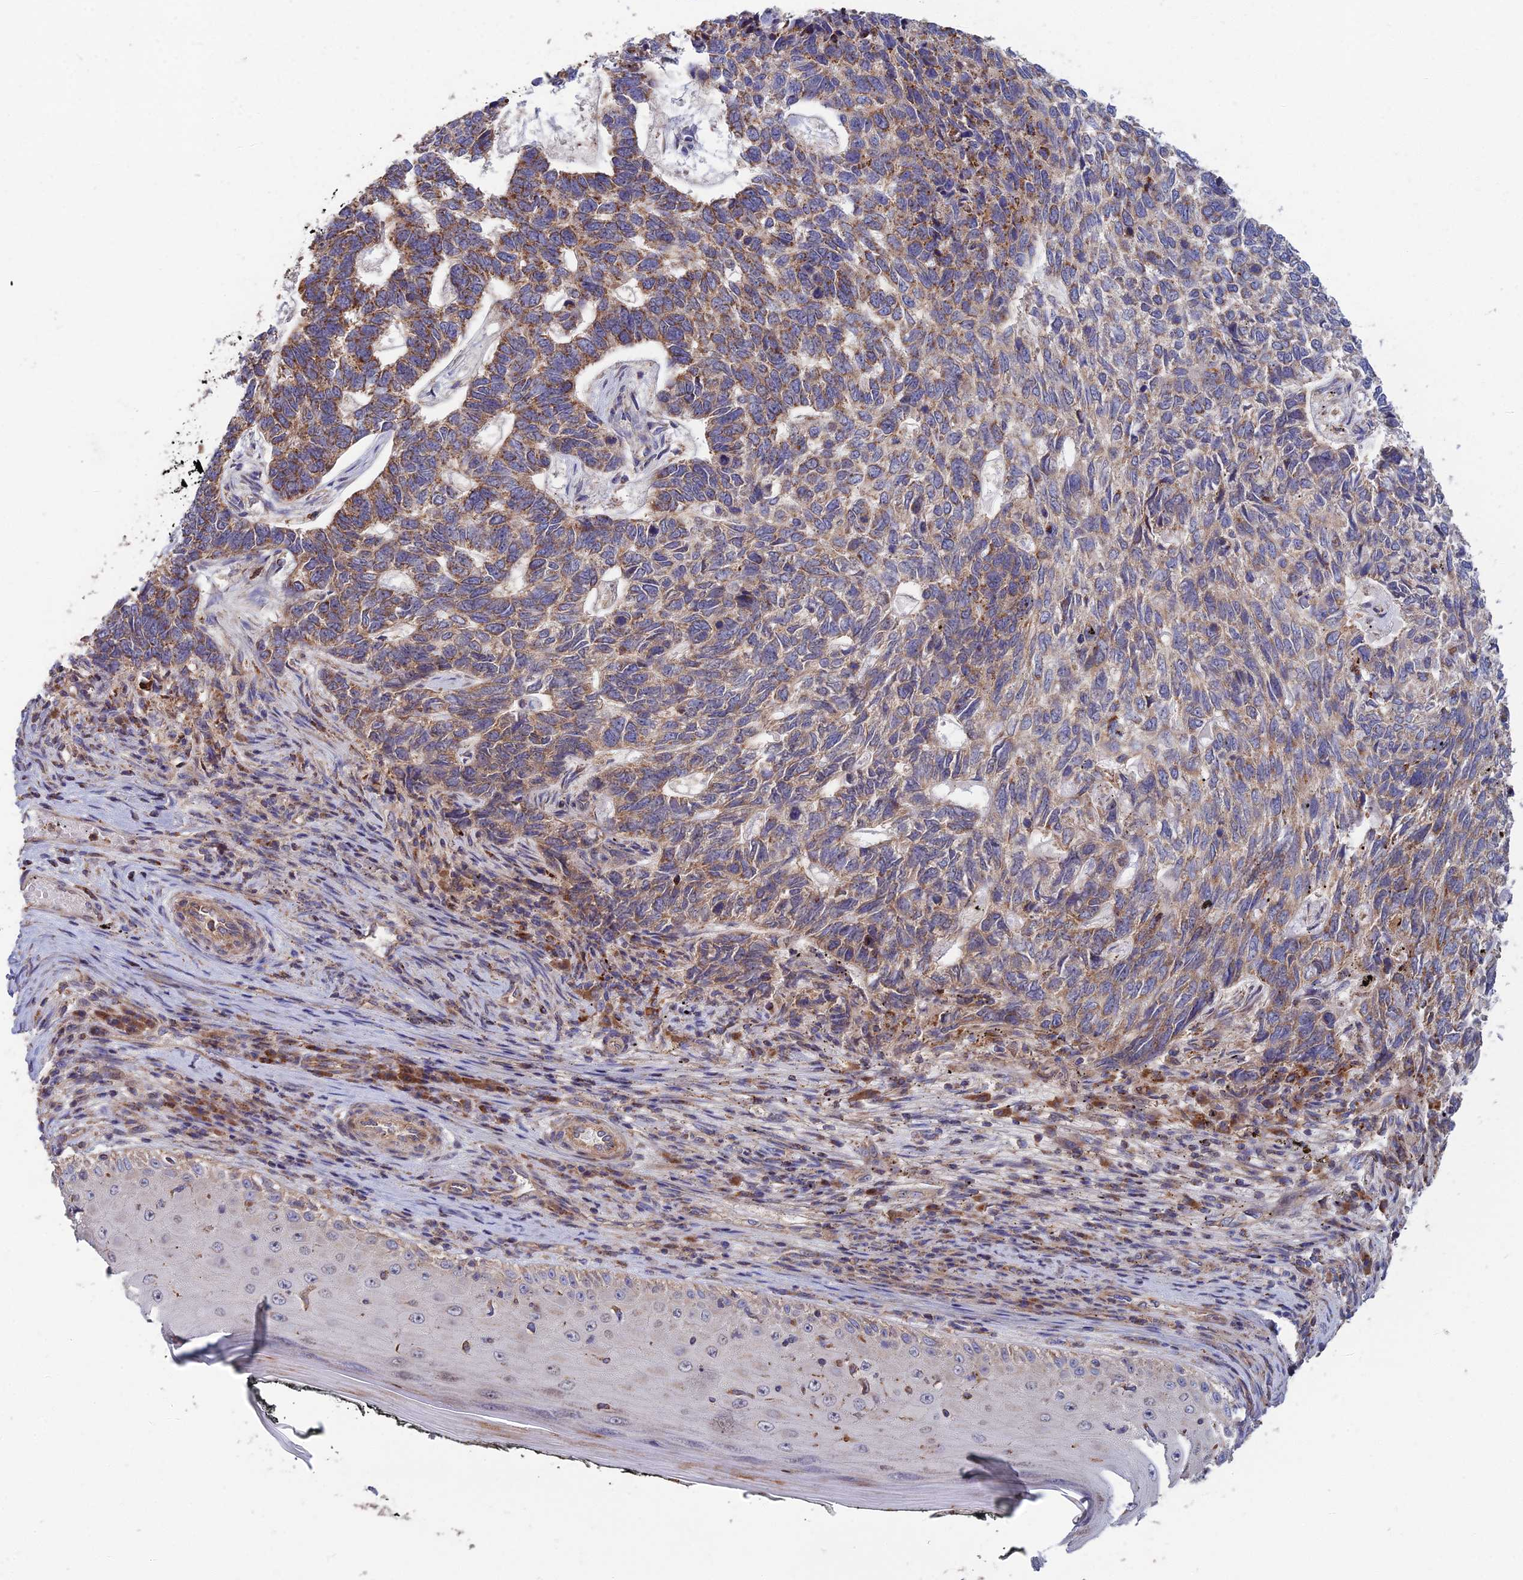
{"staining": {"intensity": "moderate", "quantity": "25%-75%", "location": "cytoplasmic/membranous"}, "tissue": "skin cancer", "cell_type": "Tumor cells", "image_type": "cancer", "snomed": [{"axis": "morphology", "description": "Basal cell carcinoma"}, {"axis": "topography", "description": "Skin"}], "caption": "Immunohistochemical staining of human skin cancer reveals medium levels of moderate cytoplasmic/membranous protein positivity in about 25%-75% of tumor cells.", "gene": "RIC8B", "patient": {"sex": "female", "age": 65}}